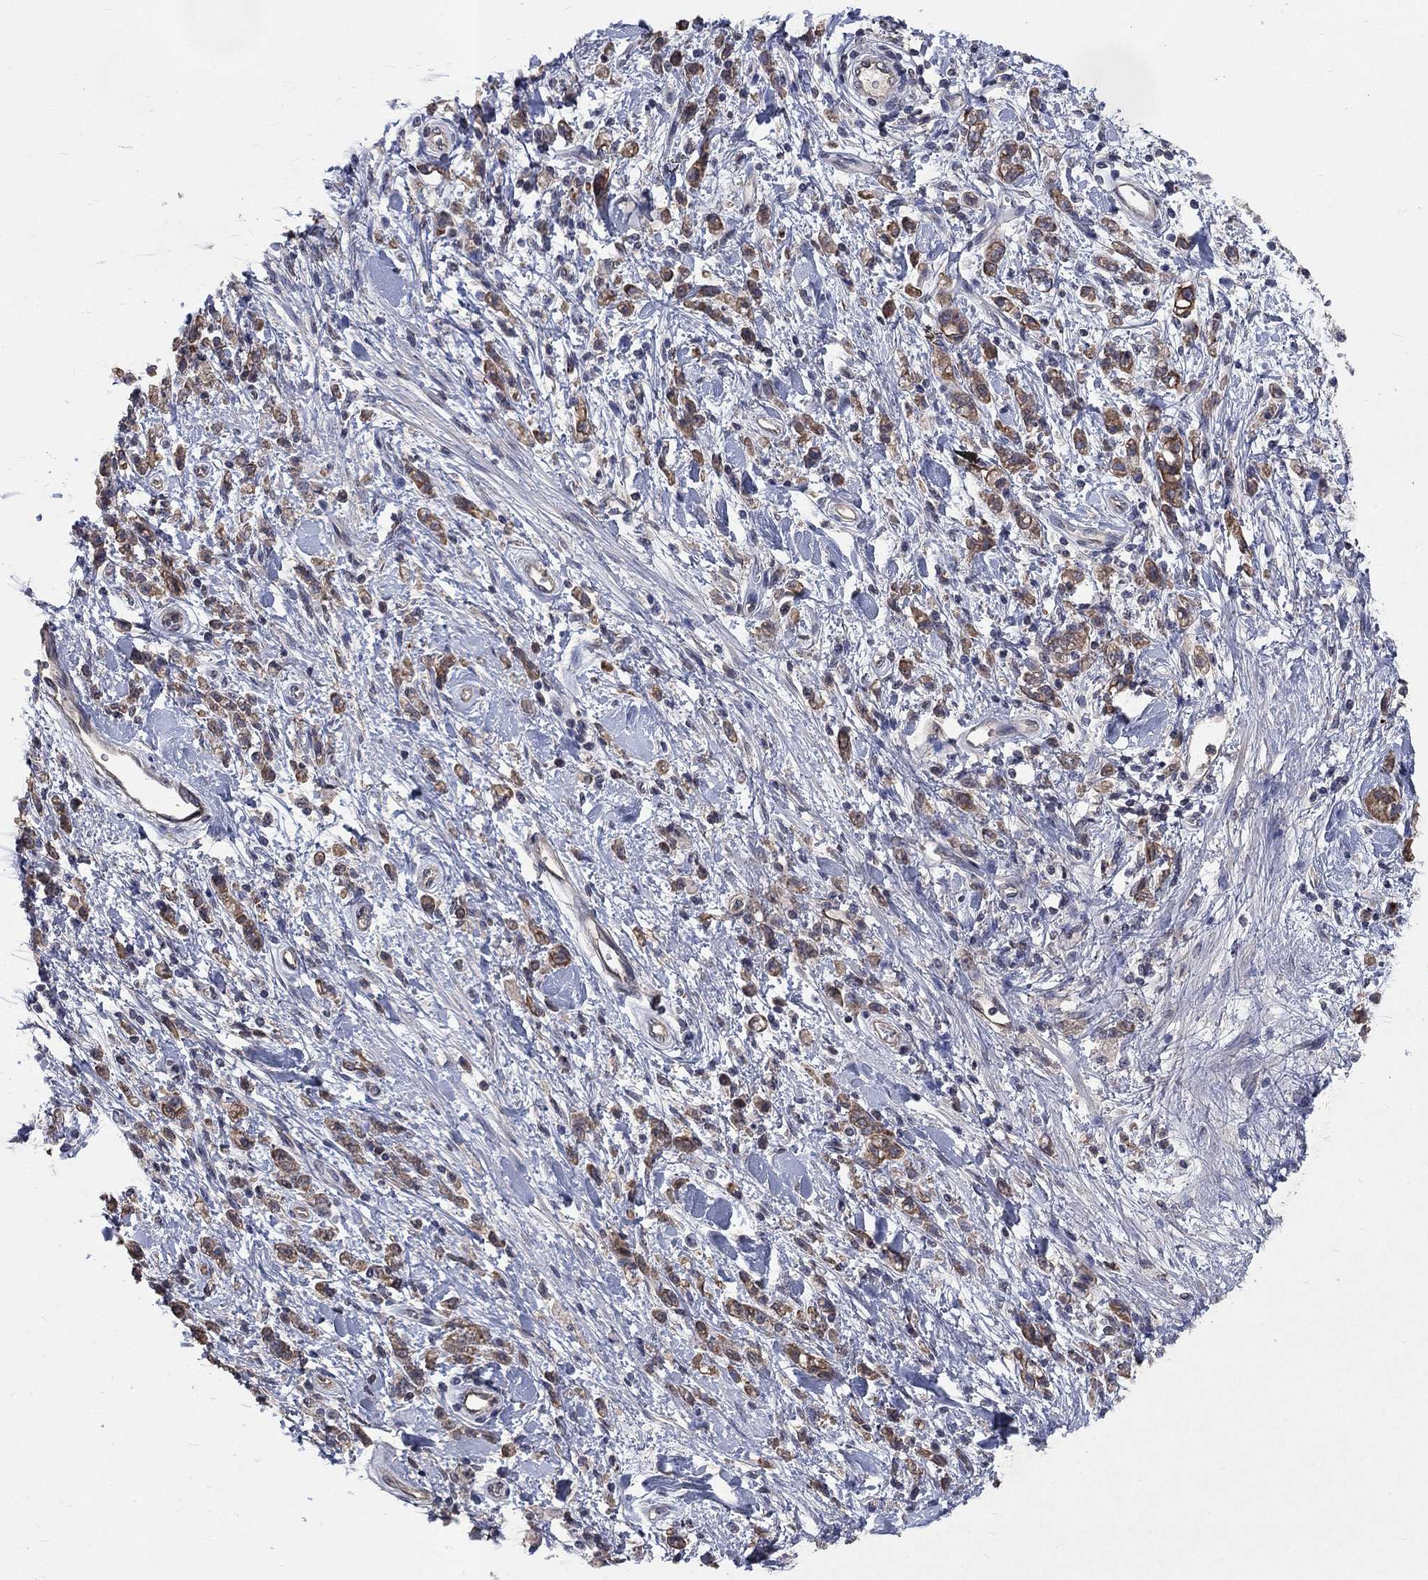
{"staining": {"intensity": "moderate", "quantity": ">75%", "location": "cytoplasmic/membranous"}, "tissue": "stomach cancer", "cell_type": "Tumor cells", "image_type": "cancer", "snomed": [{"axis": "morphology", "description": "Adenocarcinoma, NOS"}, {"axis": "topography", "description": "Stomach"}], "caption": "DAB immunohistochemical staining of human adenocarcinoma (stomach) demonstrates moderate cytoplasmic/membranous protein expression in about >75% of tumor cells.", "gene": "CHST5", "patient": {"sex": "male", "age": 77}}